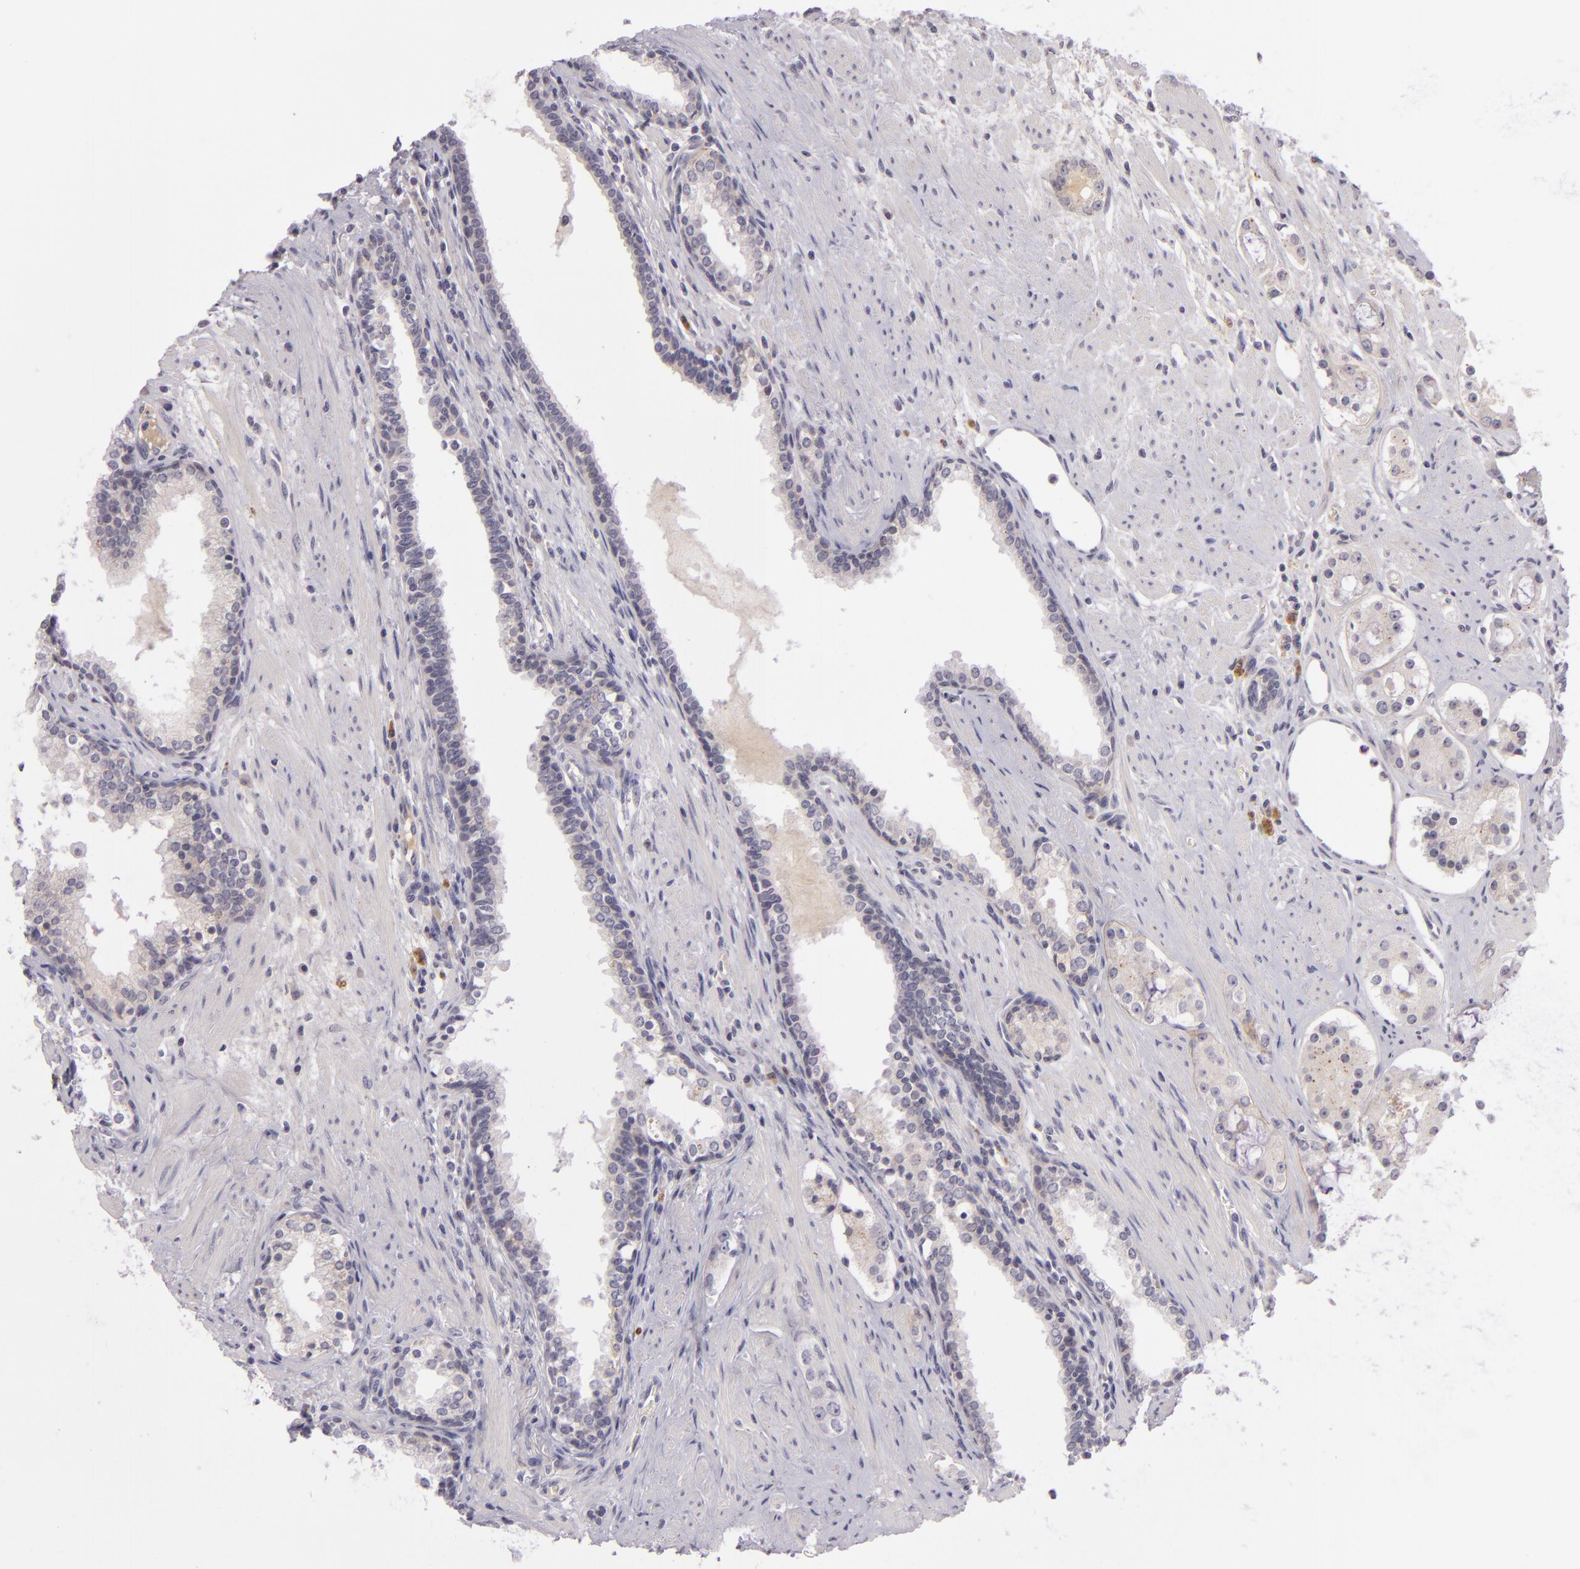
{"staining": {"intensity": "negative", "quantity": "none", "location": "none"}, "tissue": "prostate cancer", "cell_type": "Tumor cells", "image_type": "cancer", "snomed": [{"axis": "morphology", "description": "Adenocarcinoma, Medium grade"}, {"axis": "topography", "description": "Prostate"}], "caption": "Protein analysis of medium-grade adenocarcinoma (prostate) demonstrates no significant positivity in tumor cells.", "gene": "DAG1", "patient": {"sex": "male", "age": 73}}